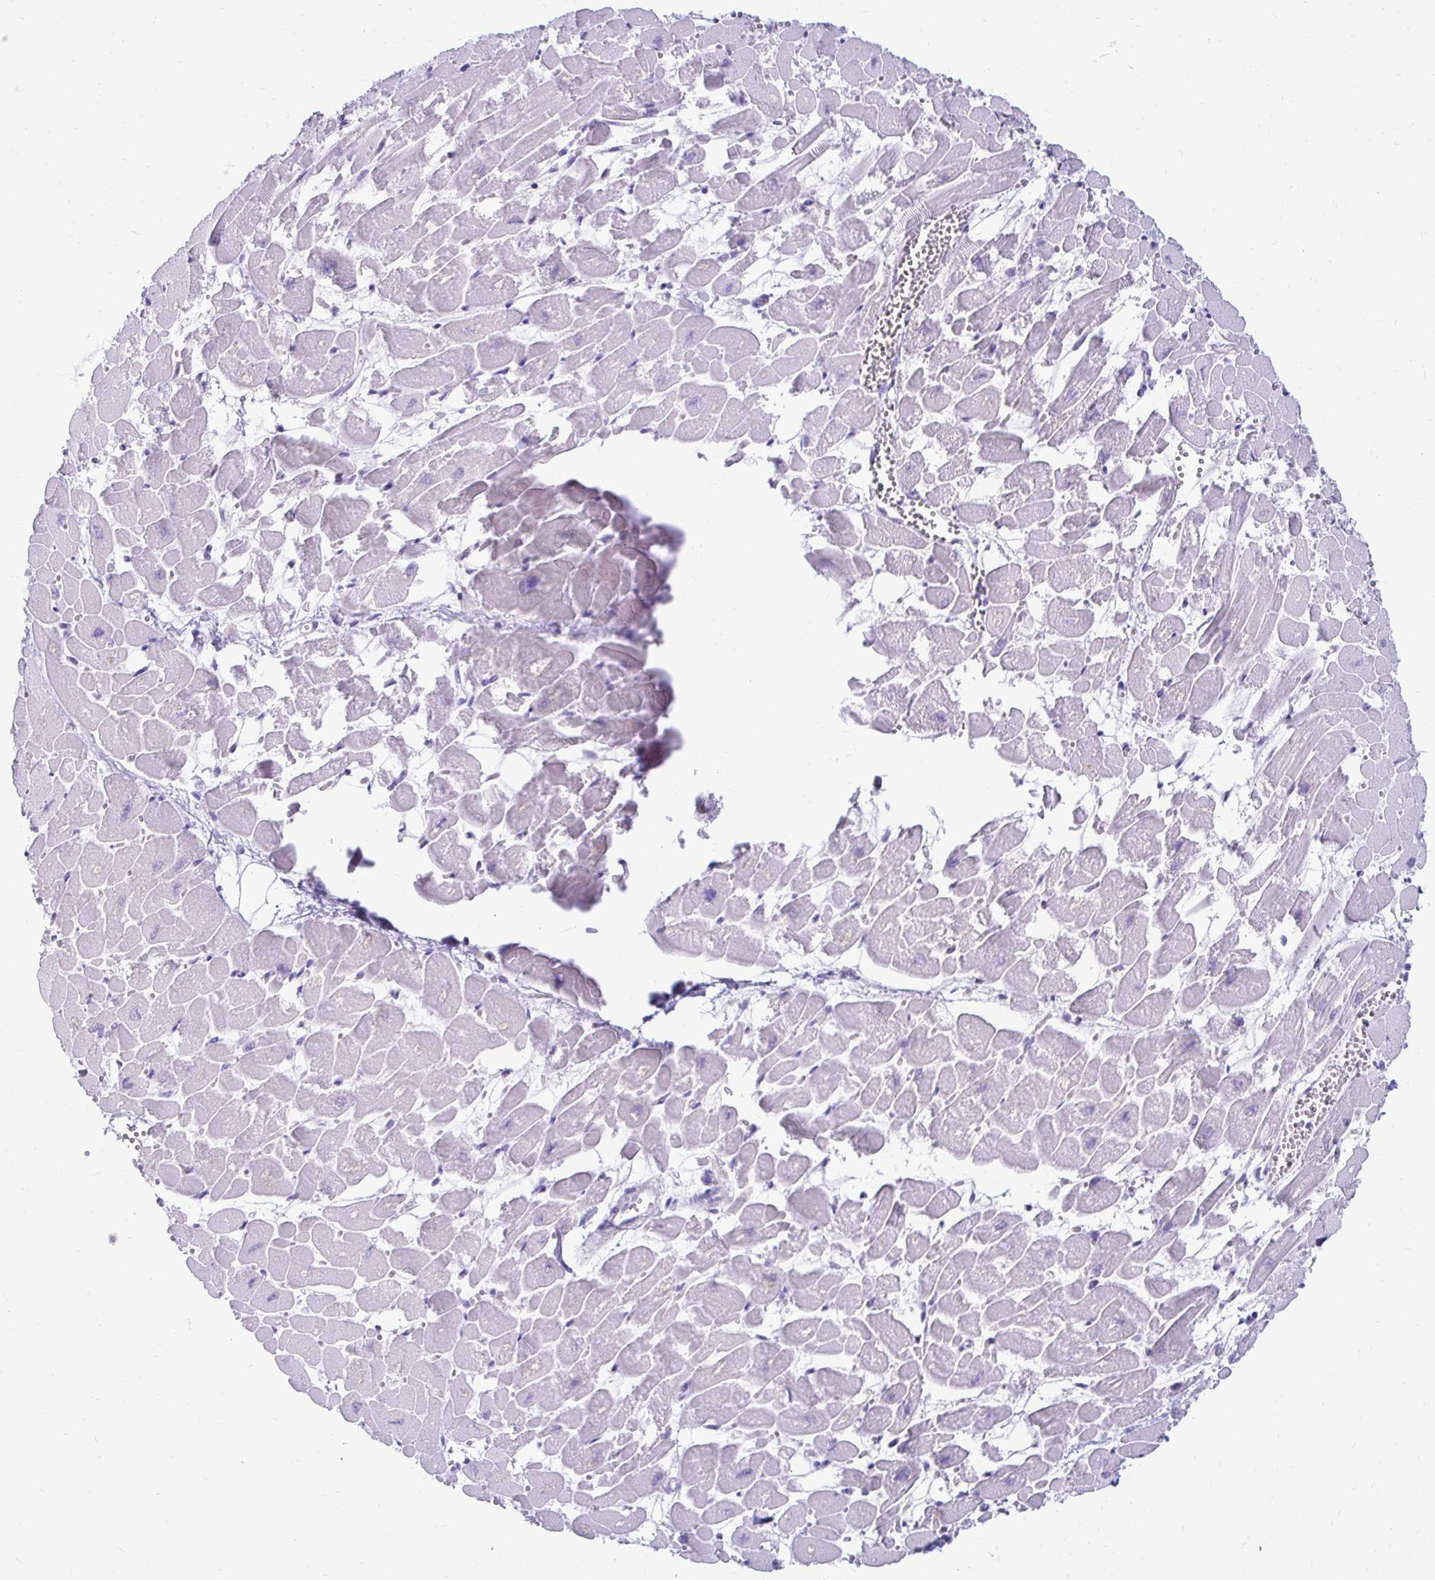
{"staining": {"intensity": "negative", "quantity": "none", "location": "none"}, "tissue": "heart muscle", "cell_type": "Cardiomyocytes", "image_type": "normal", "snomed": [{"axis": "morphology", "description": "Normal tissue, NOS"}, {"axis": "topography", "description": "Heart"}], "caption": "An immunohistochemistry (IHC) photomicrograph of benign heart muscle is shown. There is no staining in cardiomyocytes of heart muscle. (Brightfield microscopy of DAB IHC at high magnification).", "gene": "CST6", "patient": {"sex": "female", "age": 52}}